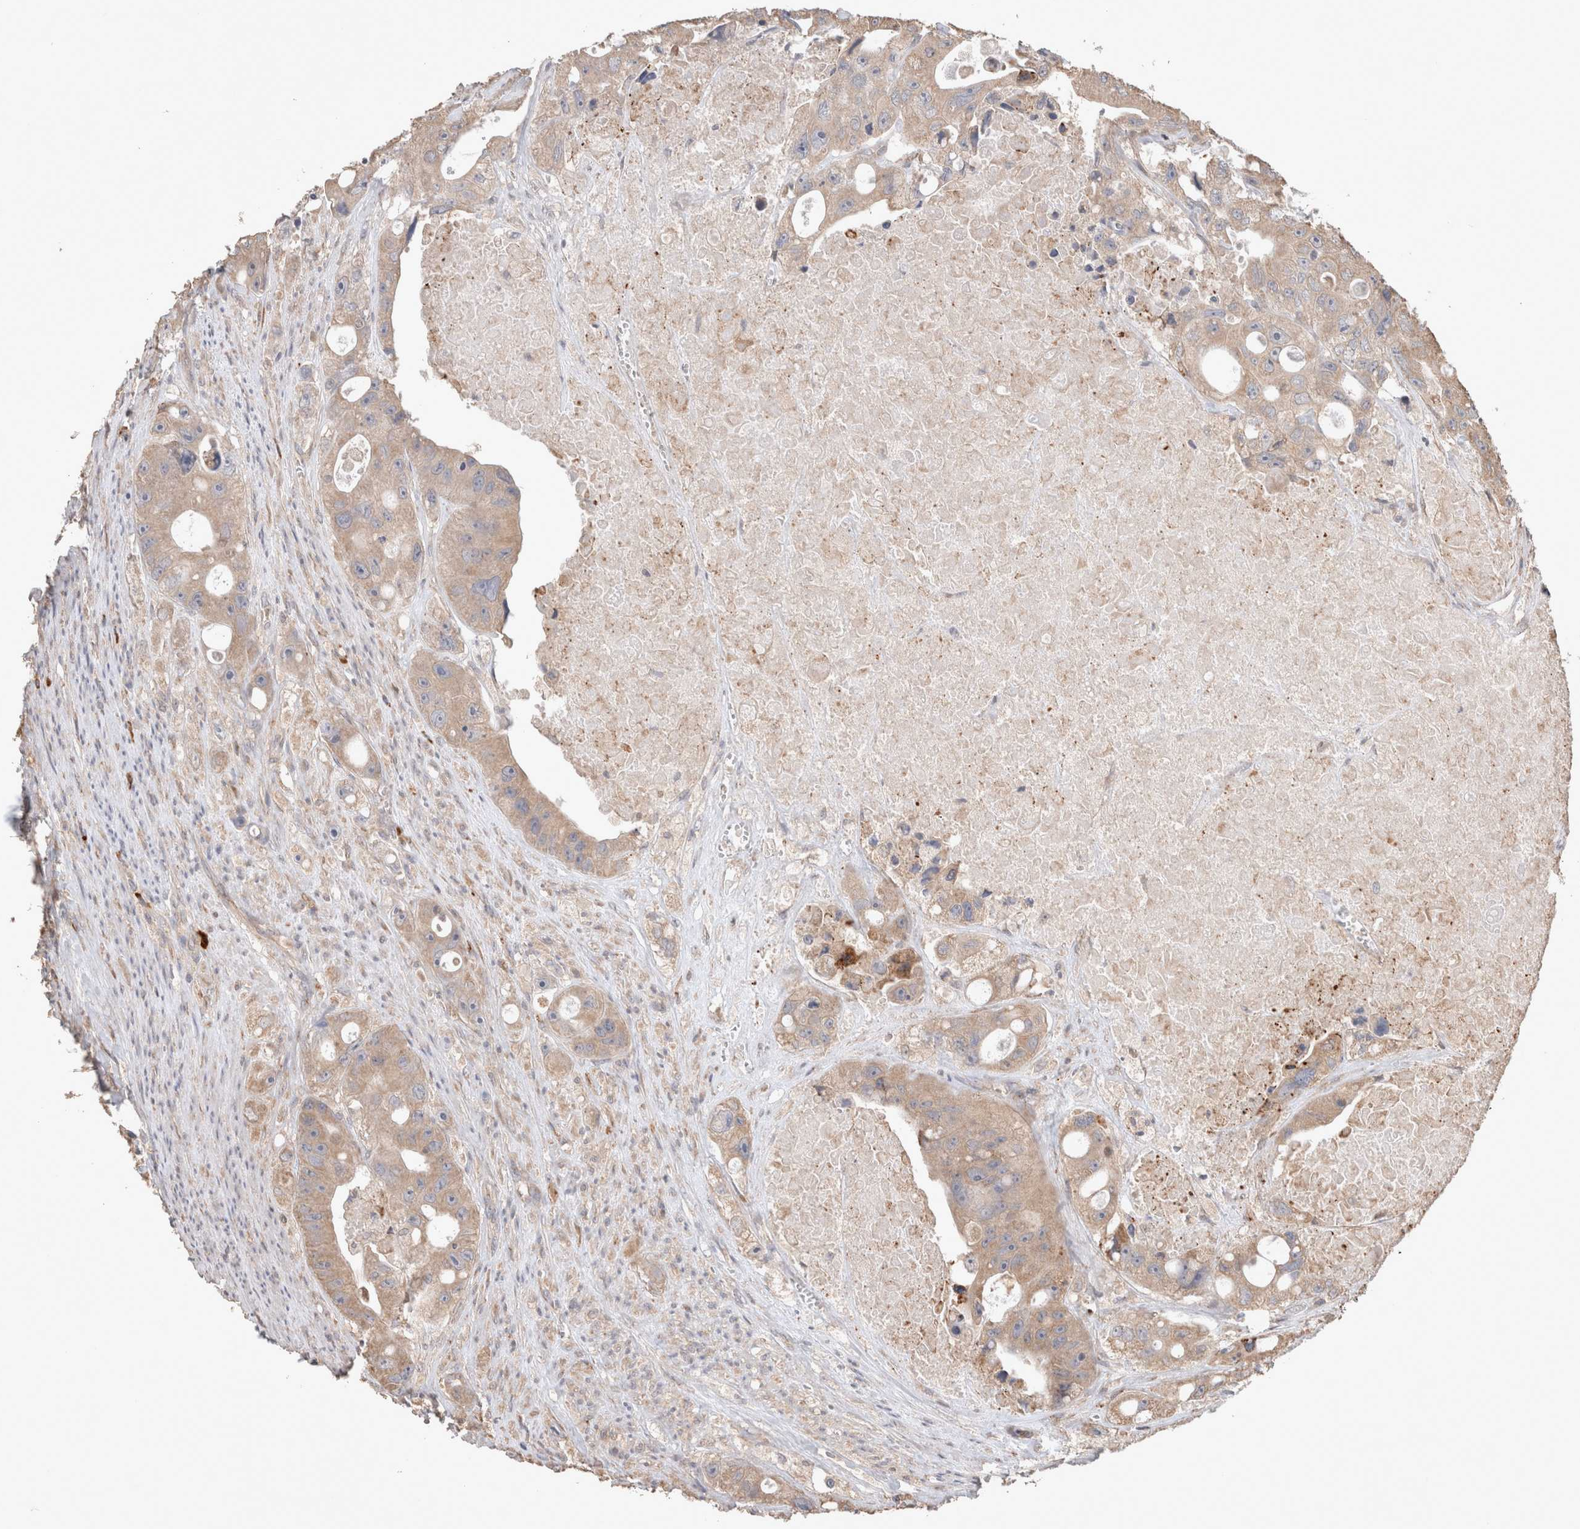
{"staining": {"intensity": "weak", "quantity": ">75%", "location": "cytoplasmic/membranous"}, "tissue": "colorectal cancer", "cell_type": "Tumor cells", "image_type": "cancer", "snomed": [{"axis": "morphology", "description": "Adenocarcinoma, NOS"}, {"axis": "topography", "description": "Colon"}], "caption": "The image shows immunohistochemical staining of adenocarcinoma (colorectal). There is weak cytoplasmic/membranous staining is present in approximately >75% of tumor cells.", "gene": "HROB", "patient": {"sex": "female", "age": 46}}